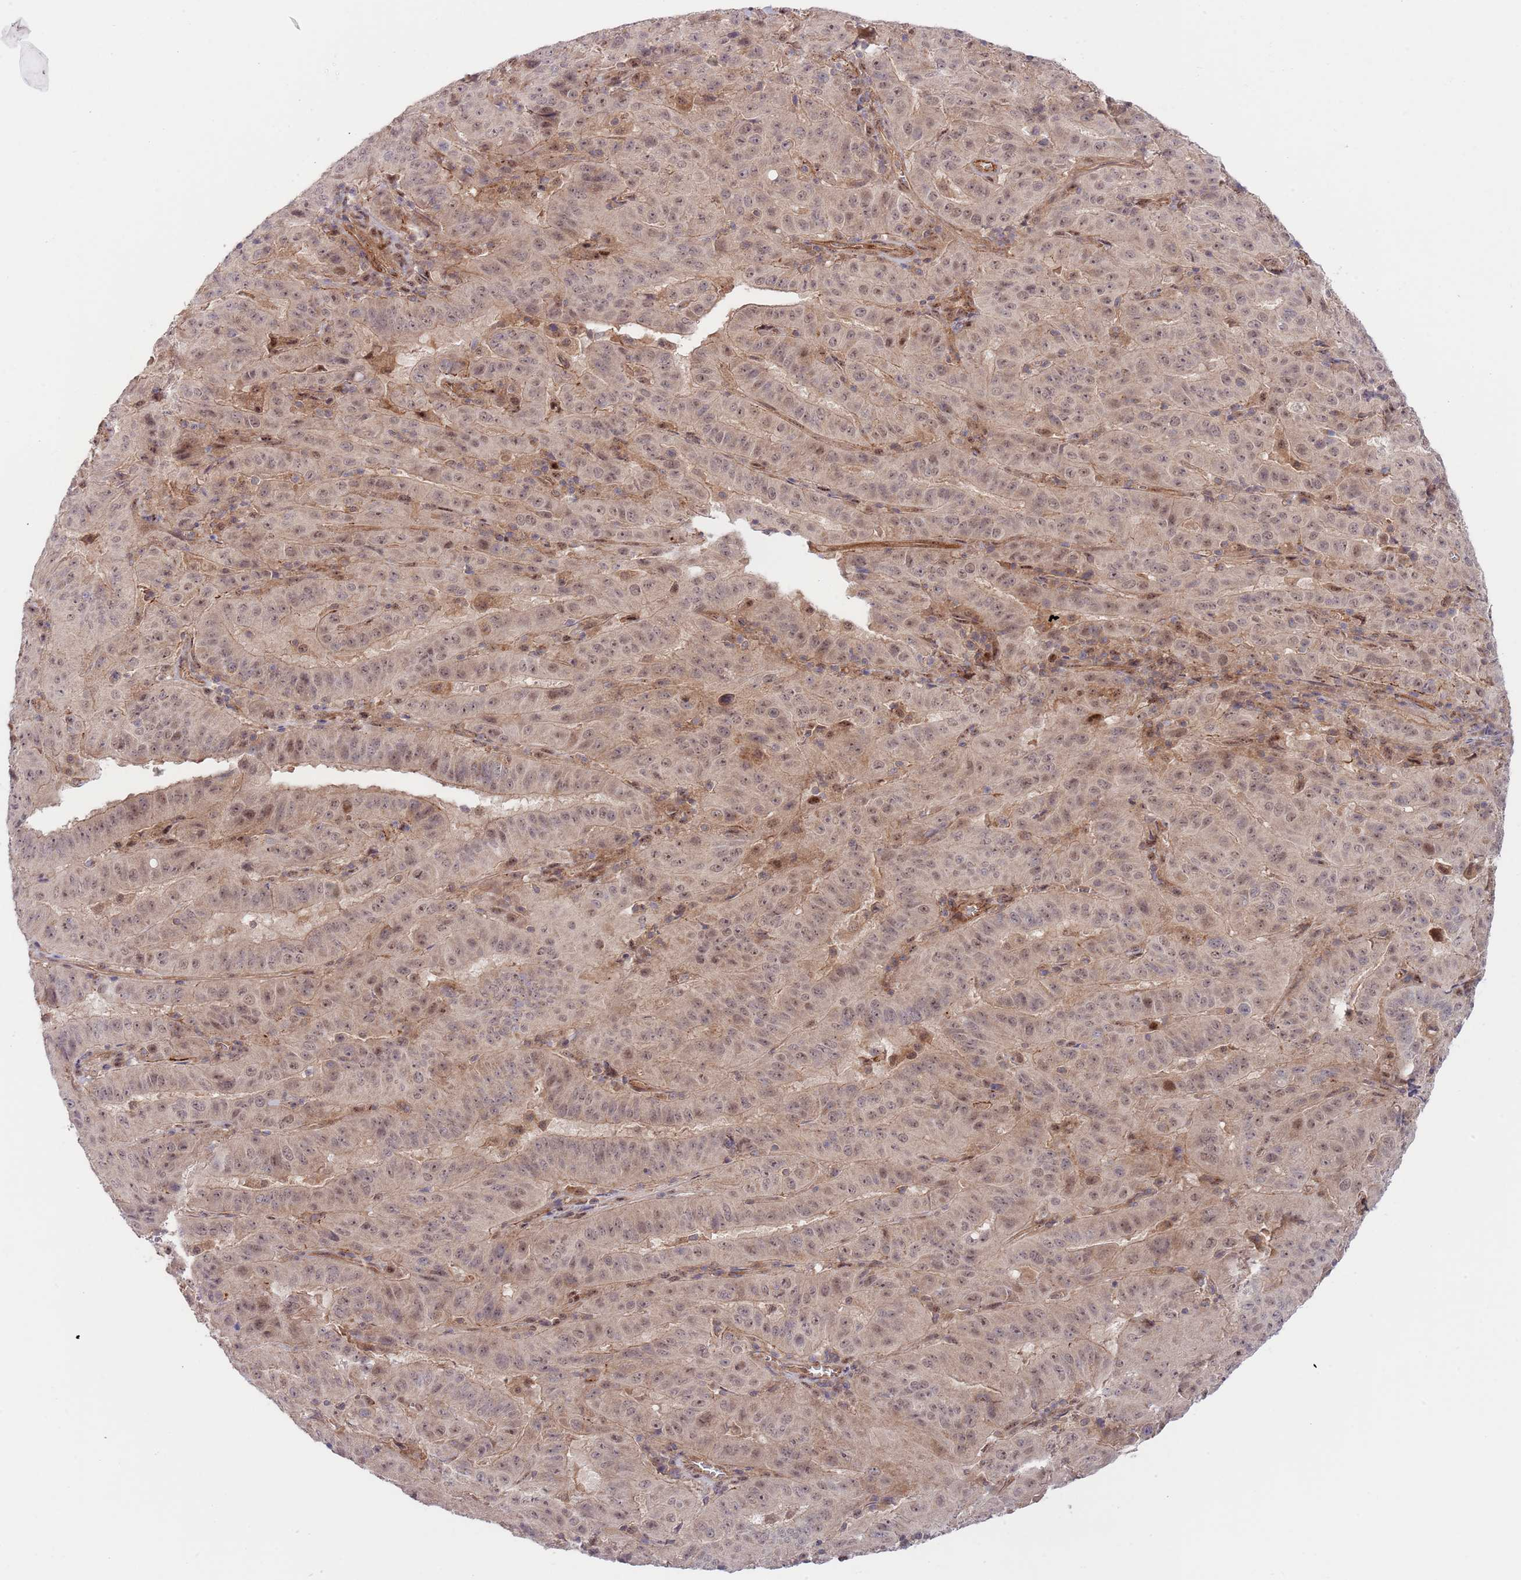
{"staining": {"intensity": "weak", "quantity": "25%-75%", "location": "nuclear"}, "tissue": "pancreatic cancer", "cell_type": "Tumor cells", "image_type": "cancer", "snomed": [{"axis": "morphology", "description": "Adenocarcinoma, NOS"}, {"axis": "topography", "description": "Pancreas"}], "caption": "Protein staining demonstrates weak nuclear expression in about 25%-75% of tumor cells in pancreatic cancer.", "gene": "PRR16", "patient": {"sex": "male", "age": 63}}